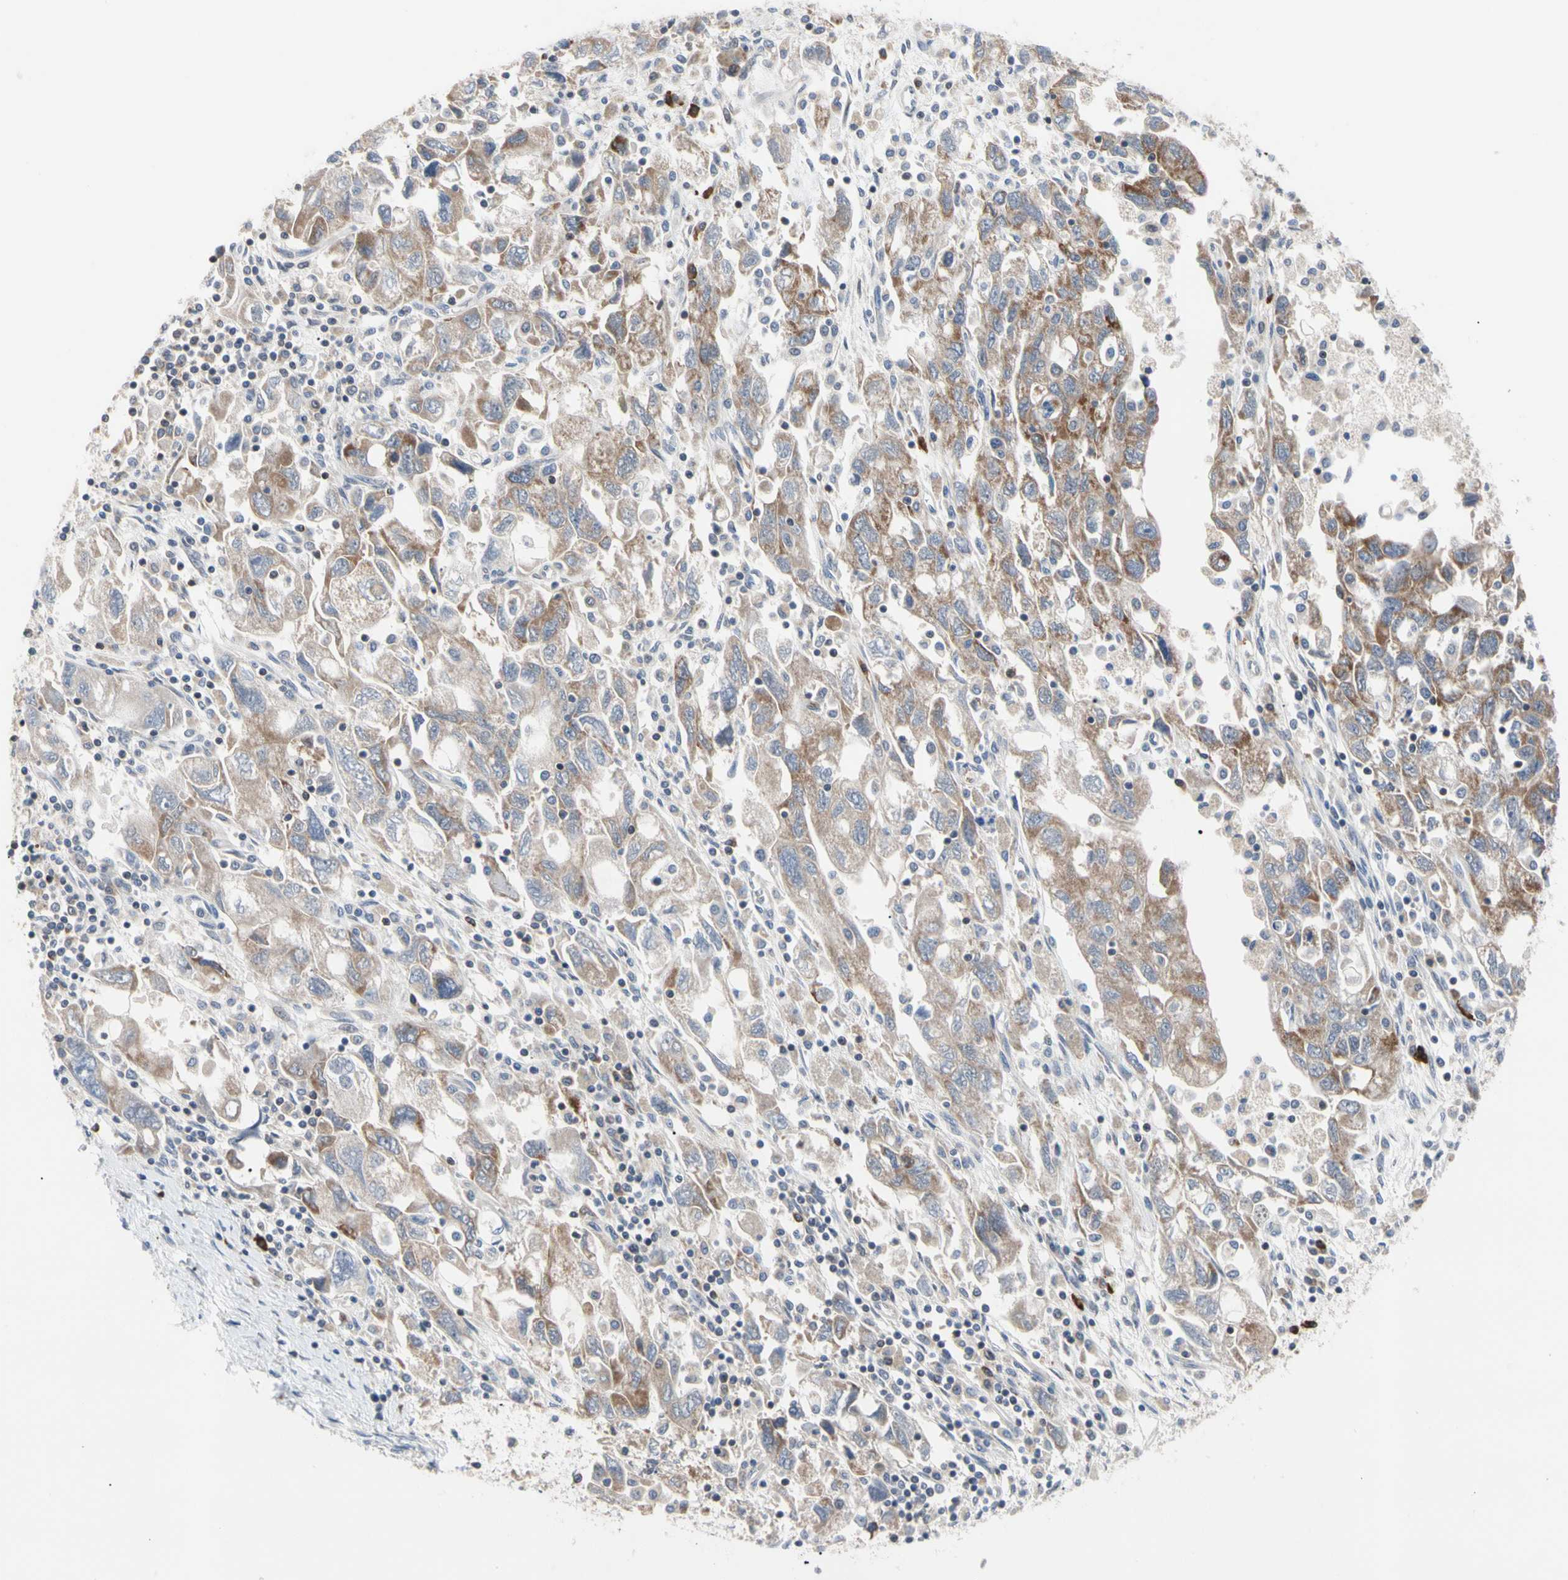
{"staining": {"intensity": "moderate", "quantity": "25%-75%", "location": "cytoplasmic/membranous"}, "tissue": "ovarian cancer", "cell_type": "Tumor cells", "image_type": "cancer", "snomed": [{"axis": "morphology", "description": "Carcinoma, NOS"}, {"axis": "morphology", "description": "Cystadenocarcinoma, serous, NOS"}, {"axis": "topography", "description": "Ovary"}], "caption": "IHC of serous cystadenocarcinoma (ovarian) reveals medium levels of moderate cytoplasmic/membranous staining in about 25%-75% of tumor cells.", "gene": "MCL1", "patient": {"sex": "female", "age": 69}}